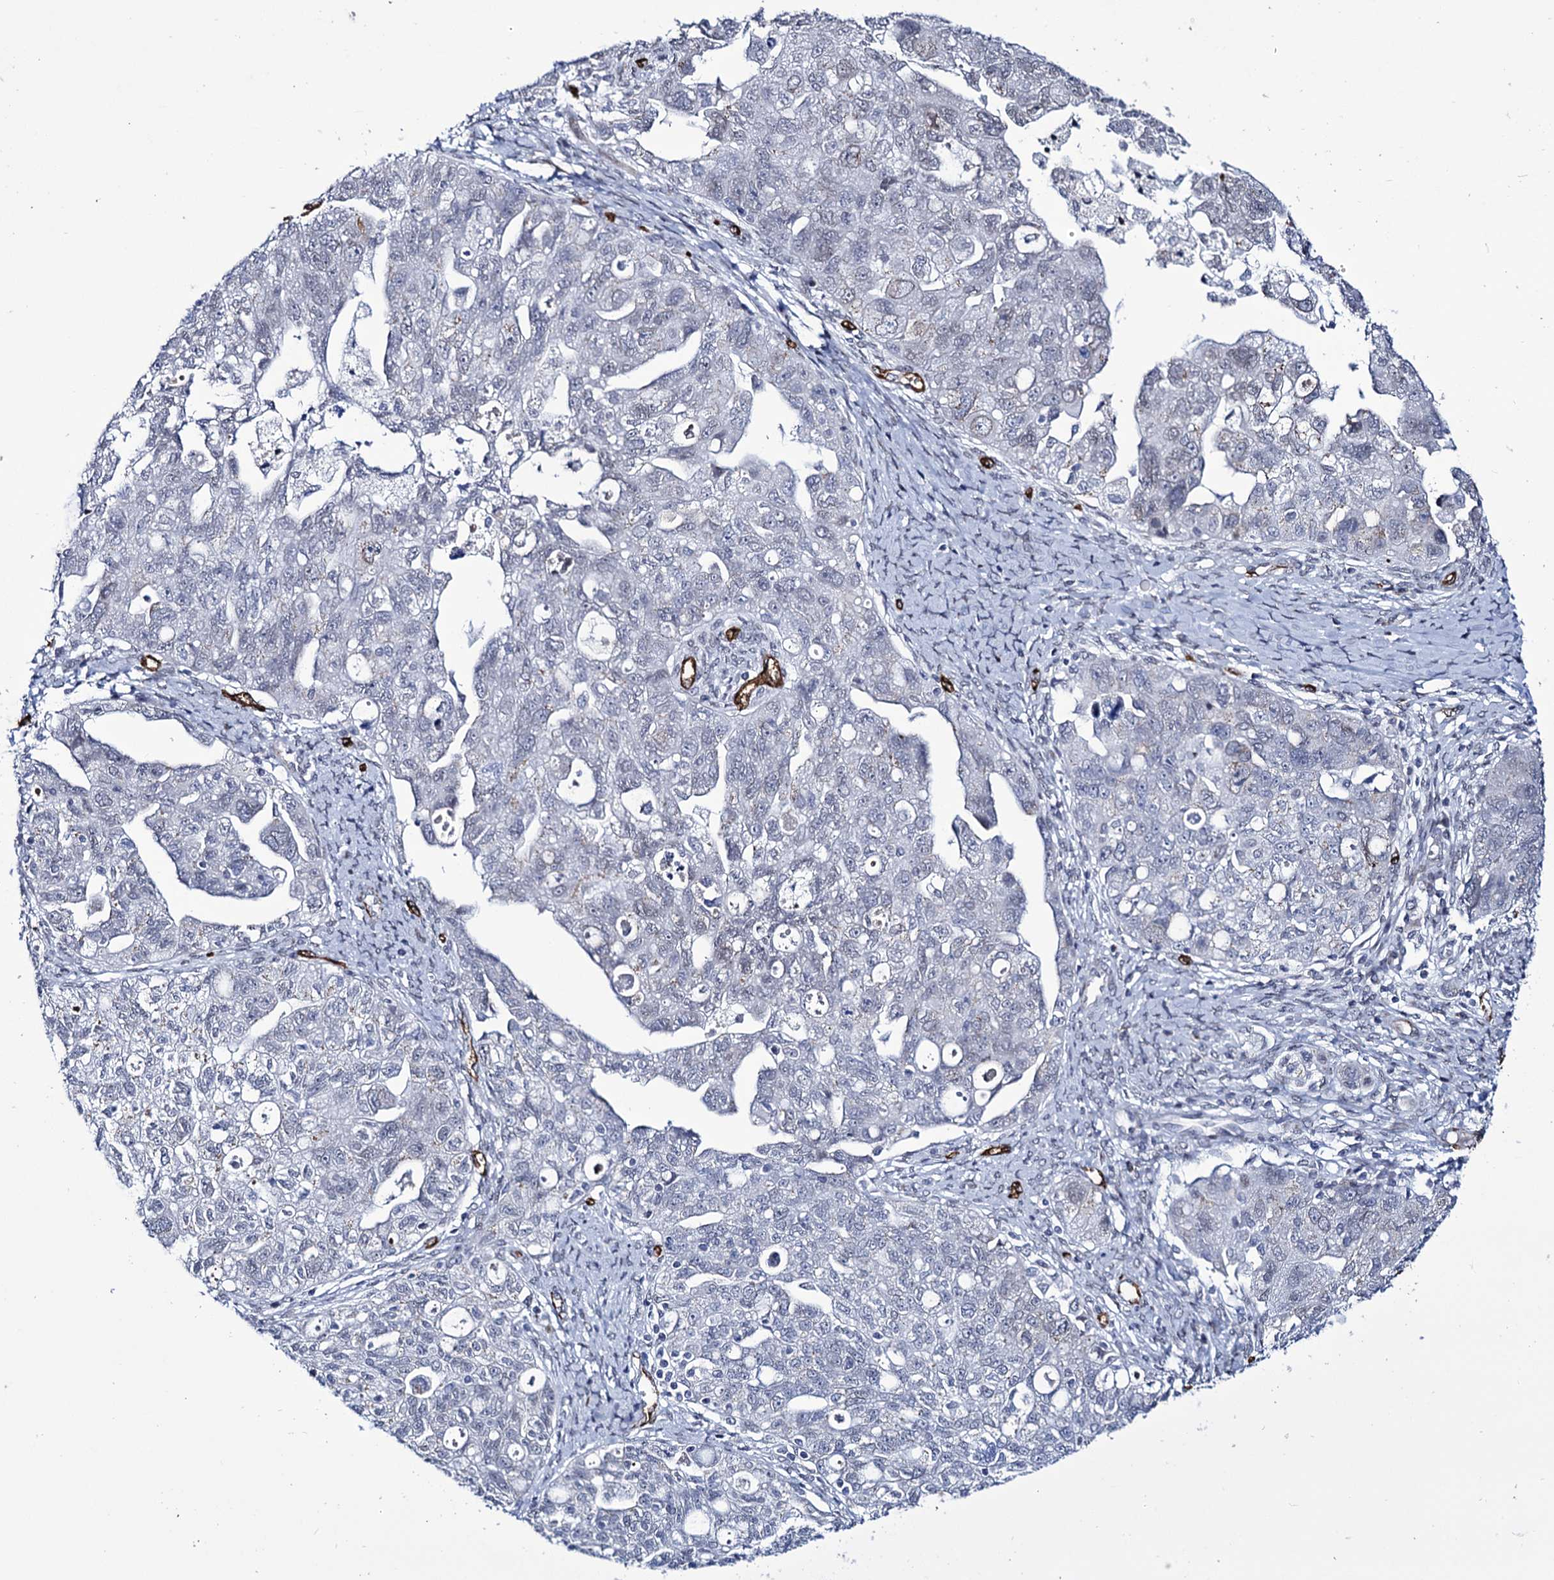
{"staining": {"intensity": "negative", "quantity": "none", "location": "none"}, "tissue": "ovarian cancer", "cell_type": "Tumor cells", "image_type": "cancer", "snomed": [{"axis": "morphology", "description": "Carcinoma, NOS"}, {"axis": "morphology", "description": "Cystadenocarcinoma, serous, NOS"}, {"axis": "topography", "description": "Ovary"}], "caption": "IHC histopathology image of human ovarian cancer stained for a protein (brown), which shows no expression in tumor cells. (DAB immunohistochemistry (IHC) visualized using brightfield microscopy, high magnification).", "gene": "ZC3H12C", "patient": {"sex": "female", "age": 69}}